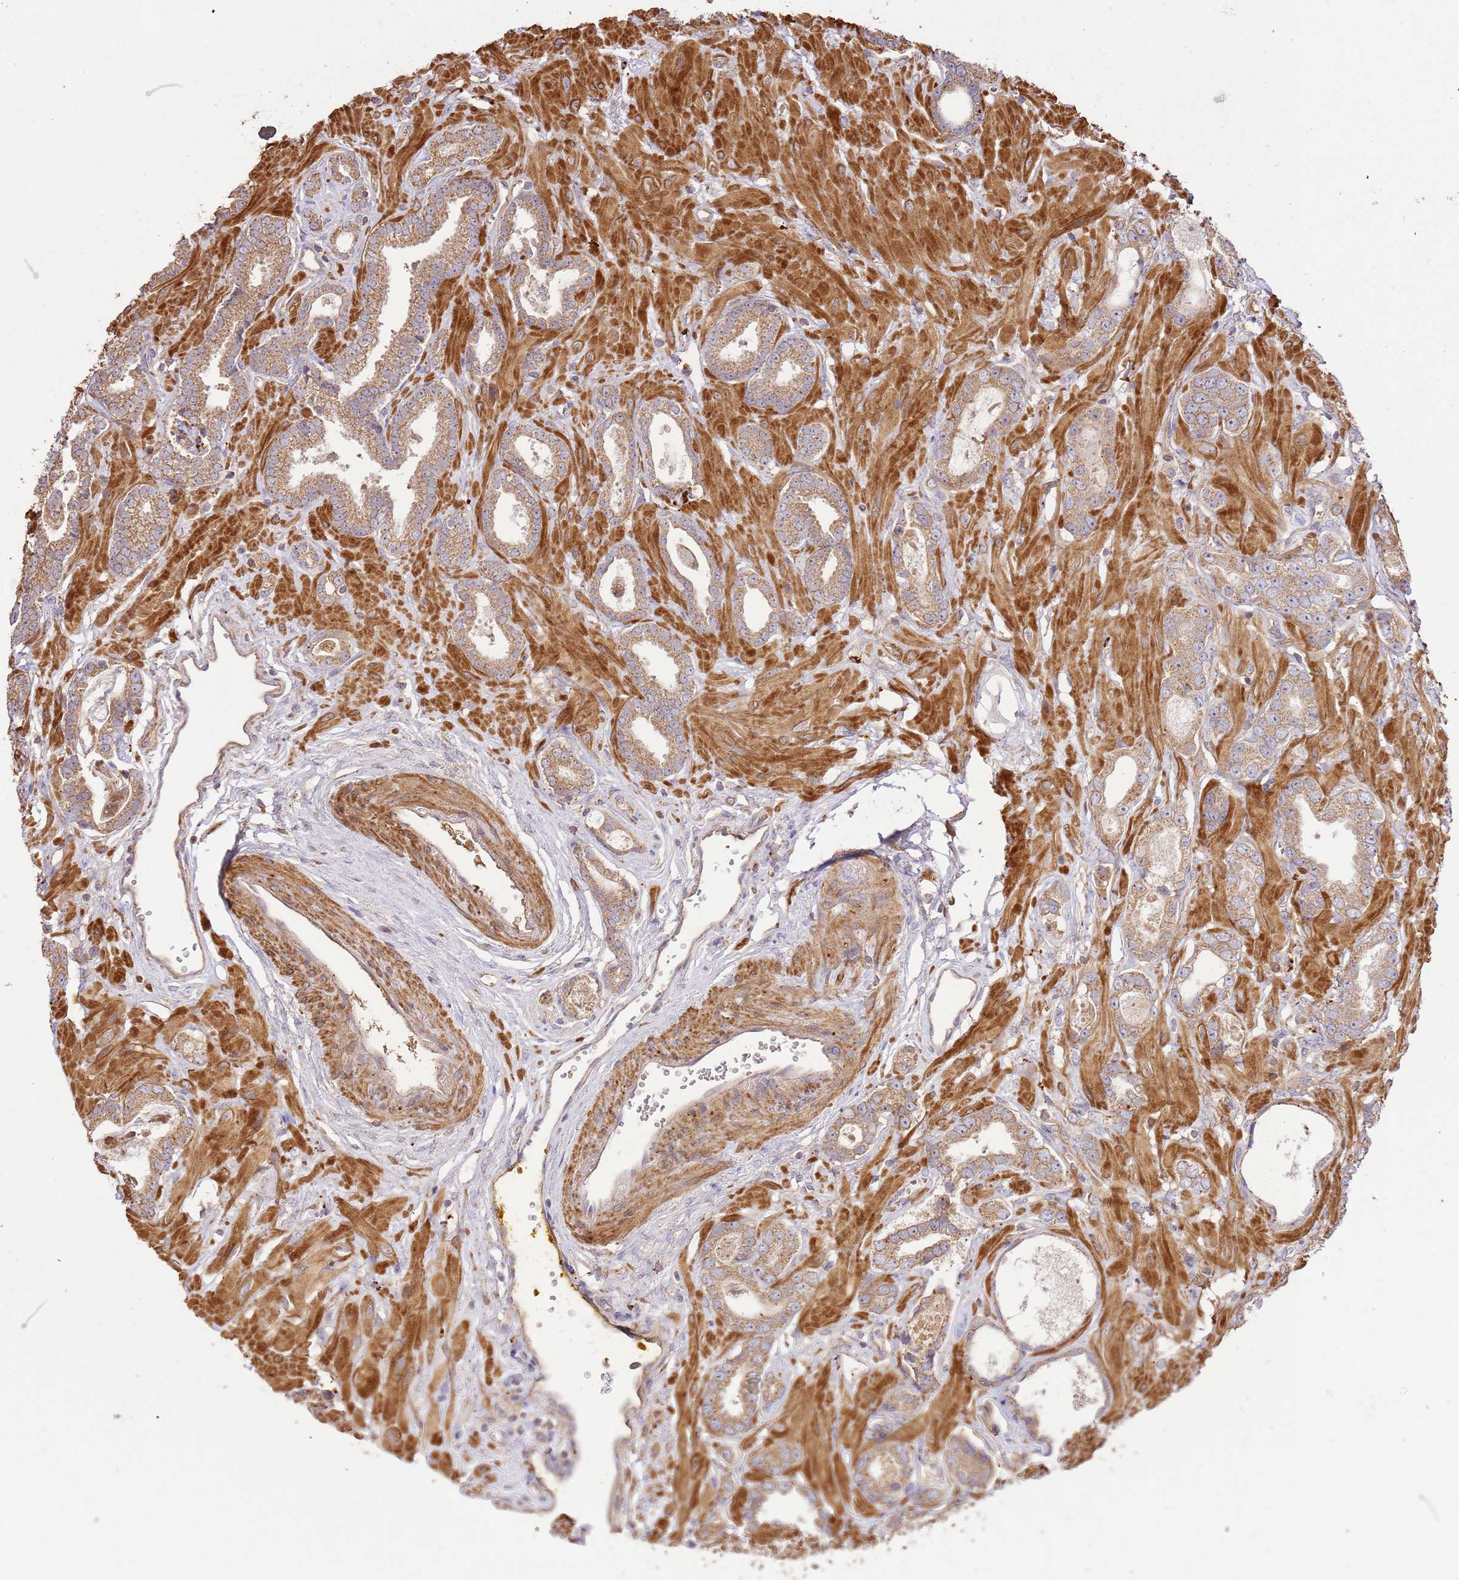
{"staining": {"intensity": "moderate", "quantity": ">75%", "location": "cytoplasmic/membranous"}, "tissue": "prostate cancer", "cell_type": "Tumor cells", "image_type": "cancer", "snomed": [{"axis": "morphology", "description": "Adenocarcinoma, Low grade"}, {"axis": "topography", "description": "Prostate"}], "caption": "Prostate cancer (adenocarcinoma (low-grade)) stained with immunohistochemistry (IHC) displays moderate cytoplasmic/membranous positivity in about >75% of tumor cells. The staining was performed using DAB (3,3'-diaminobenzidine) to visualize the protein expression in brown, while the nuclei were stained in blue with hematoxylin (Magnification: 20x).", "gene": "CEP55", "patient": {"sex": "male", "age": 60}}